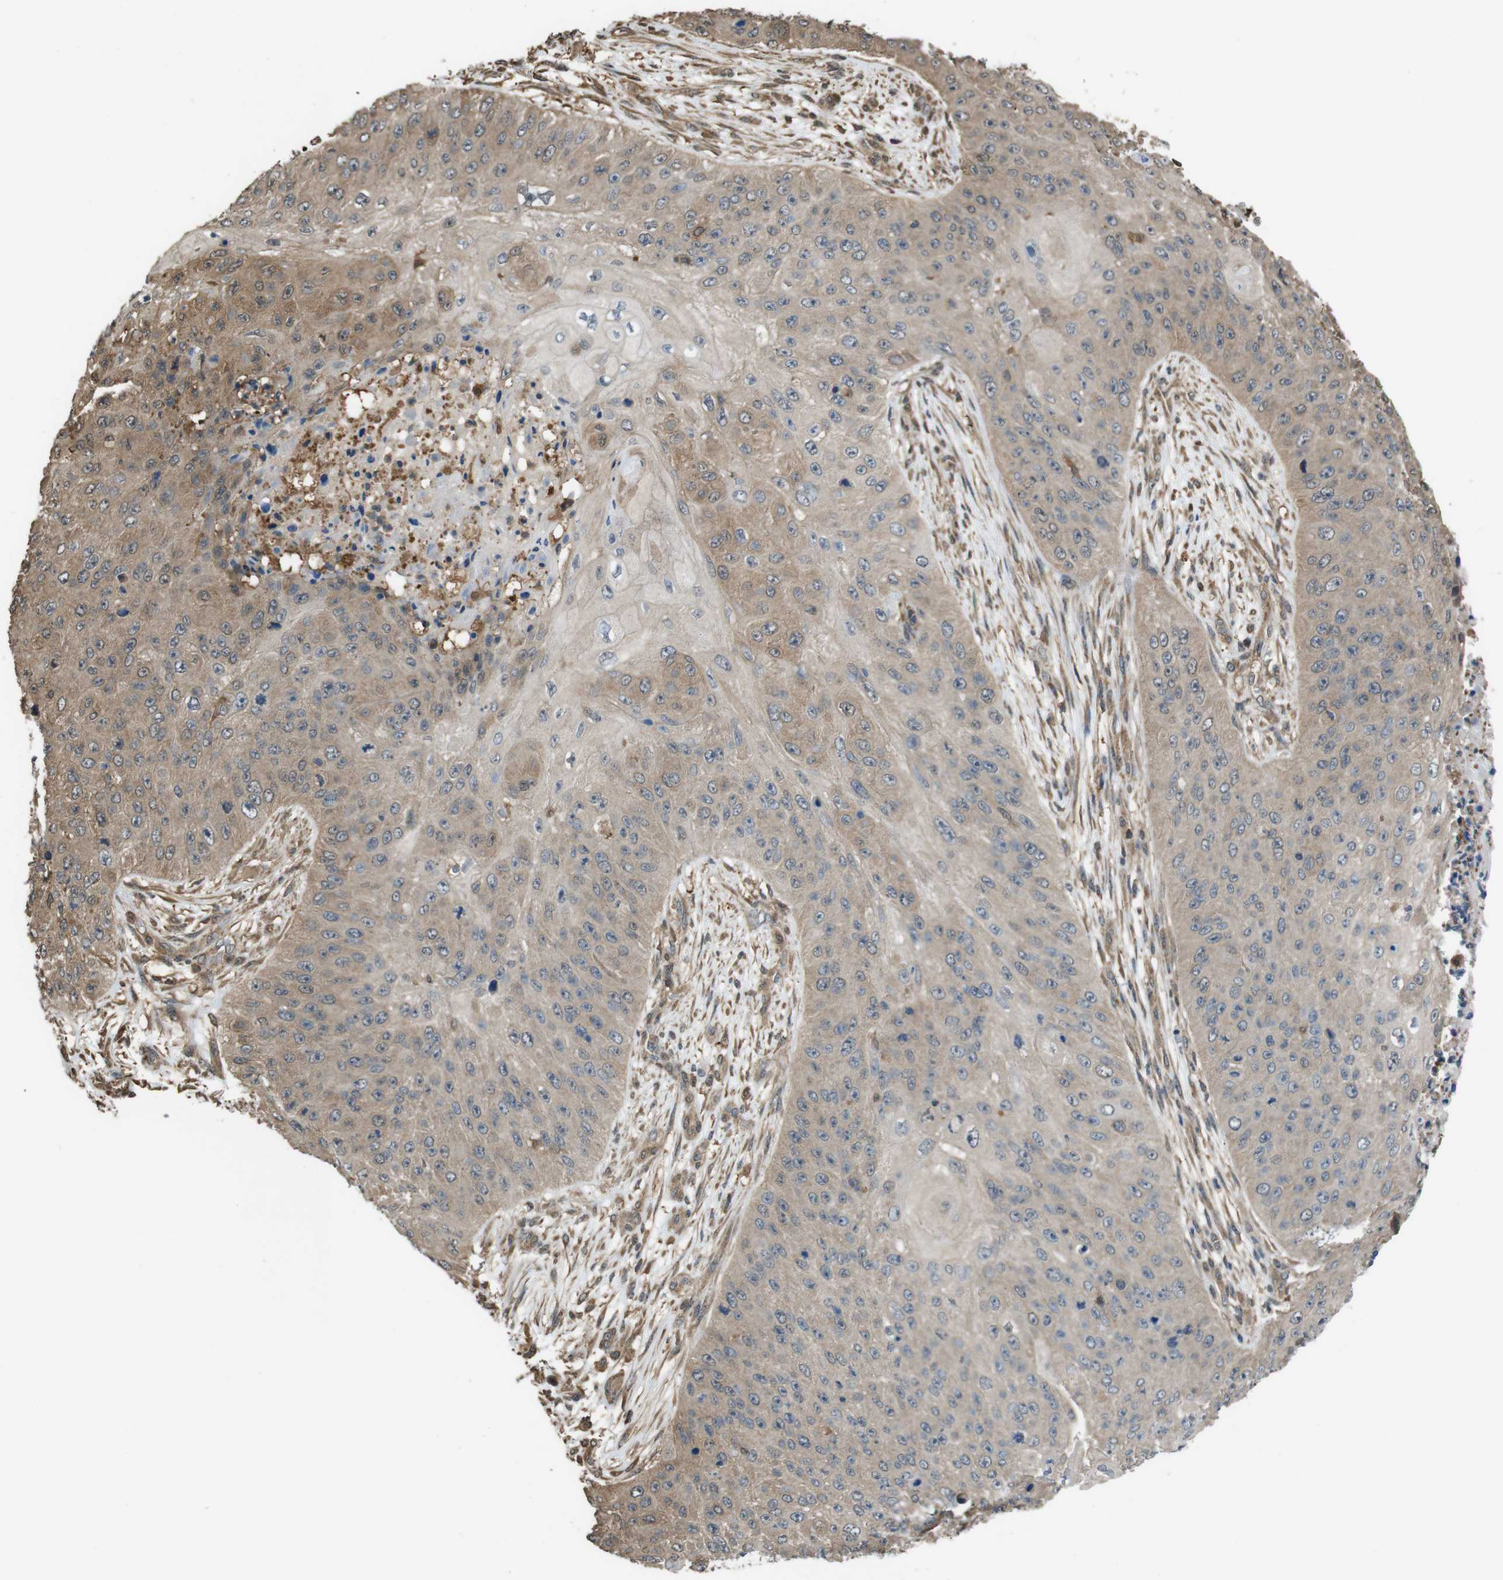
{"staining": {"intensity": "moderate", "quantity": ">75%", "location": "cytoplasmic/membranous"}, "tissue": "skin cancer", "cell_type": "Tumor cells", "image_type": "cancer", "snomed": [{"axis": "morphology", "description": "Squamous cell carcinoma, NOS"}, {"axis": "topography", "description": "Skin"}], "caption": "This micrograph exhibits skin squamous cell carcinoma stained with immunohistochemistry to label a protein in brown. The cytoplasmic/membranous of tumor cells show moderate positivity for the protein. Nuclei are counter-stained blue.", "gene": "ARHGDIA", "patient": {"sex": "female", "age": 80}}